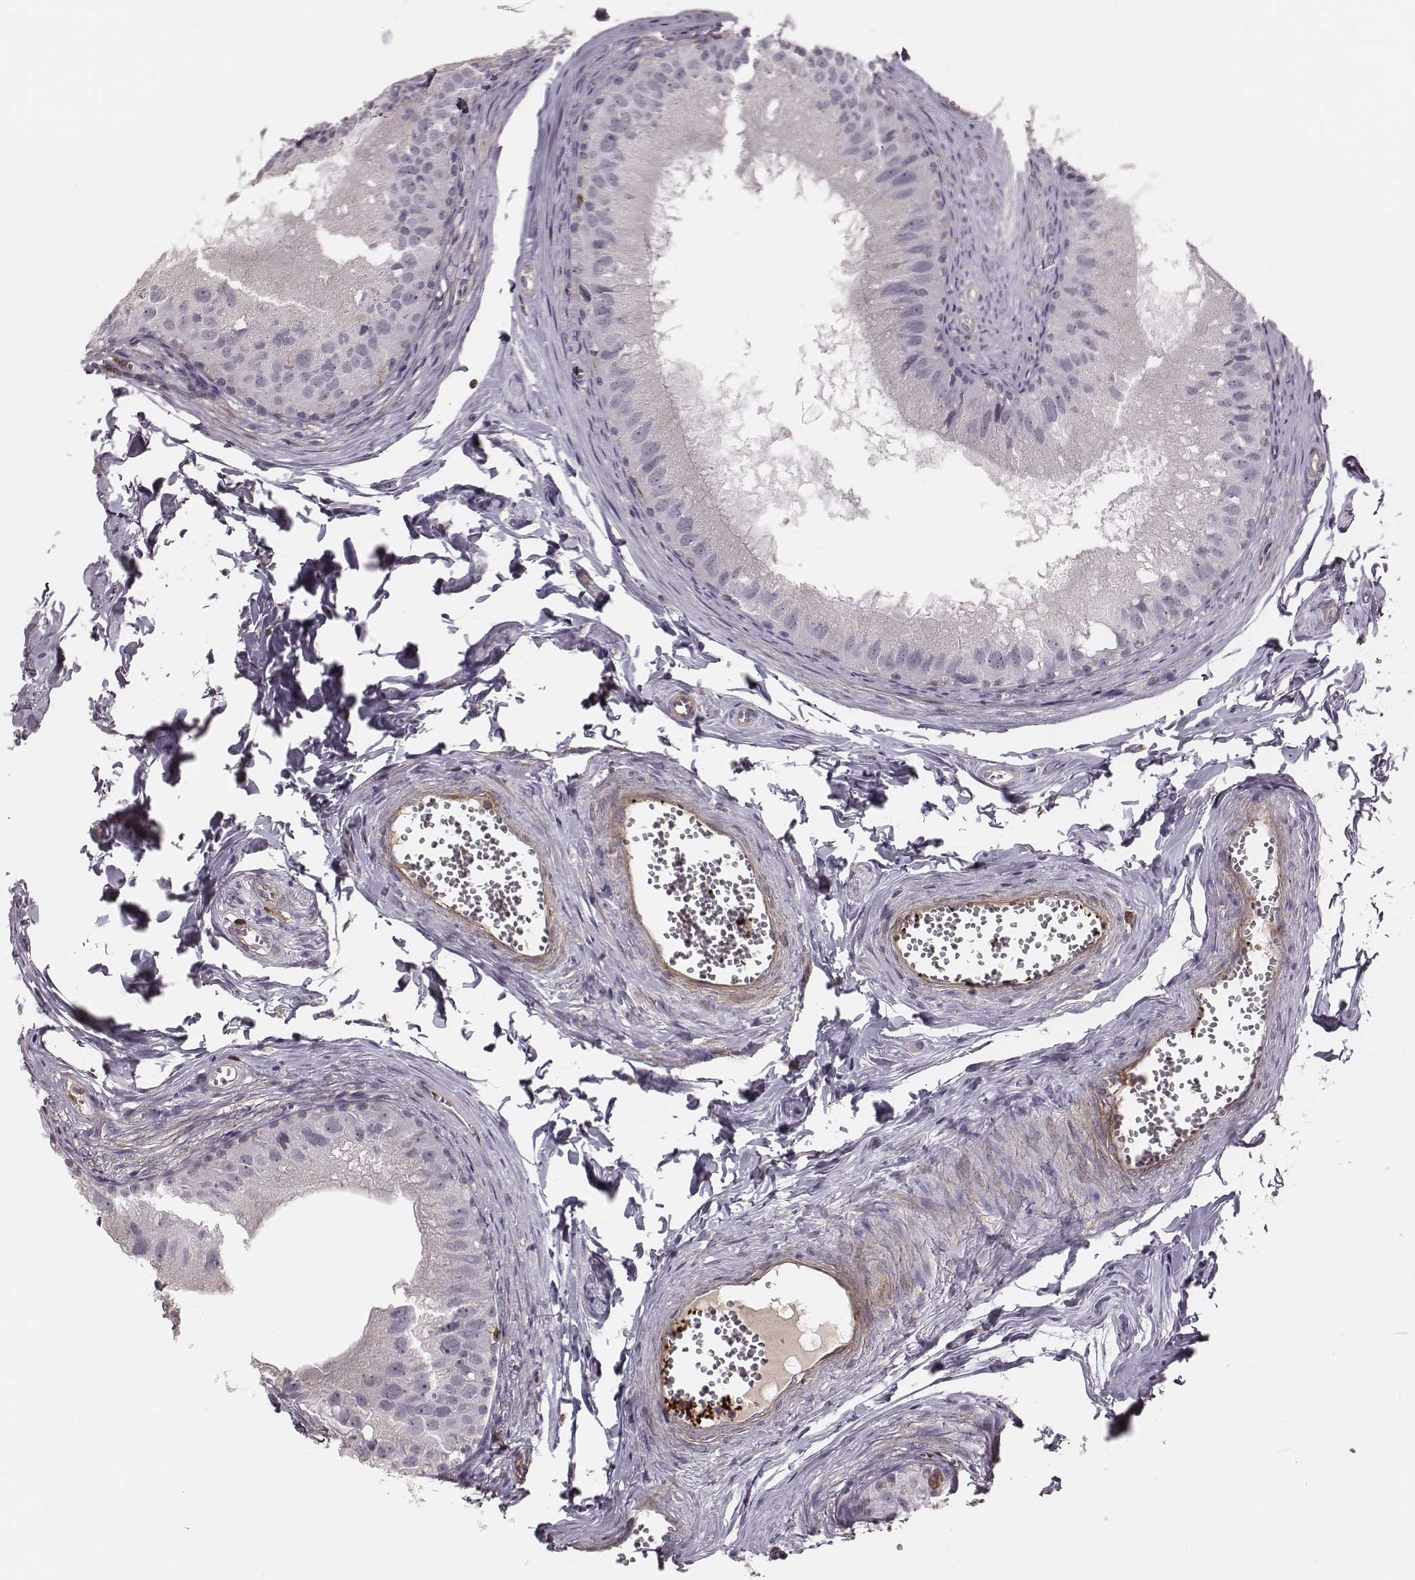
{"staining": {"intensity": "negative", "quantity": "none", "location": "none"}, "tissue": "epididymis", "cell_type": "Glandular cells", "image_type": "normal", "snomed": [{"axis": "morphology", "description": "Normal tissue, NOS"}, {"axis": "topography", "description": "Epididymis"}], "caption": "This is an immunohistochemistry histopathology image of benign human epididymis. There is no staining in glandular cells.", "gene": "ZYX", "patient": {"sex": "male", "age": 45}}